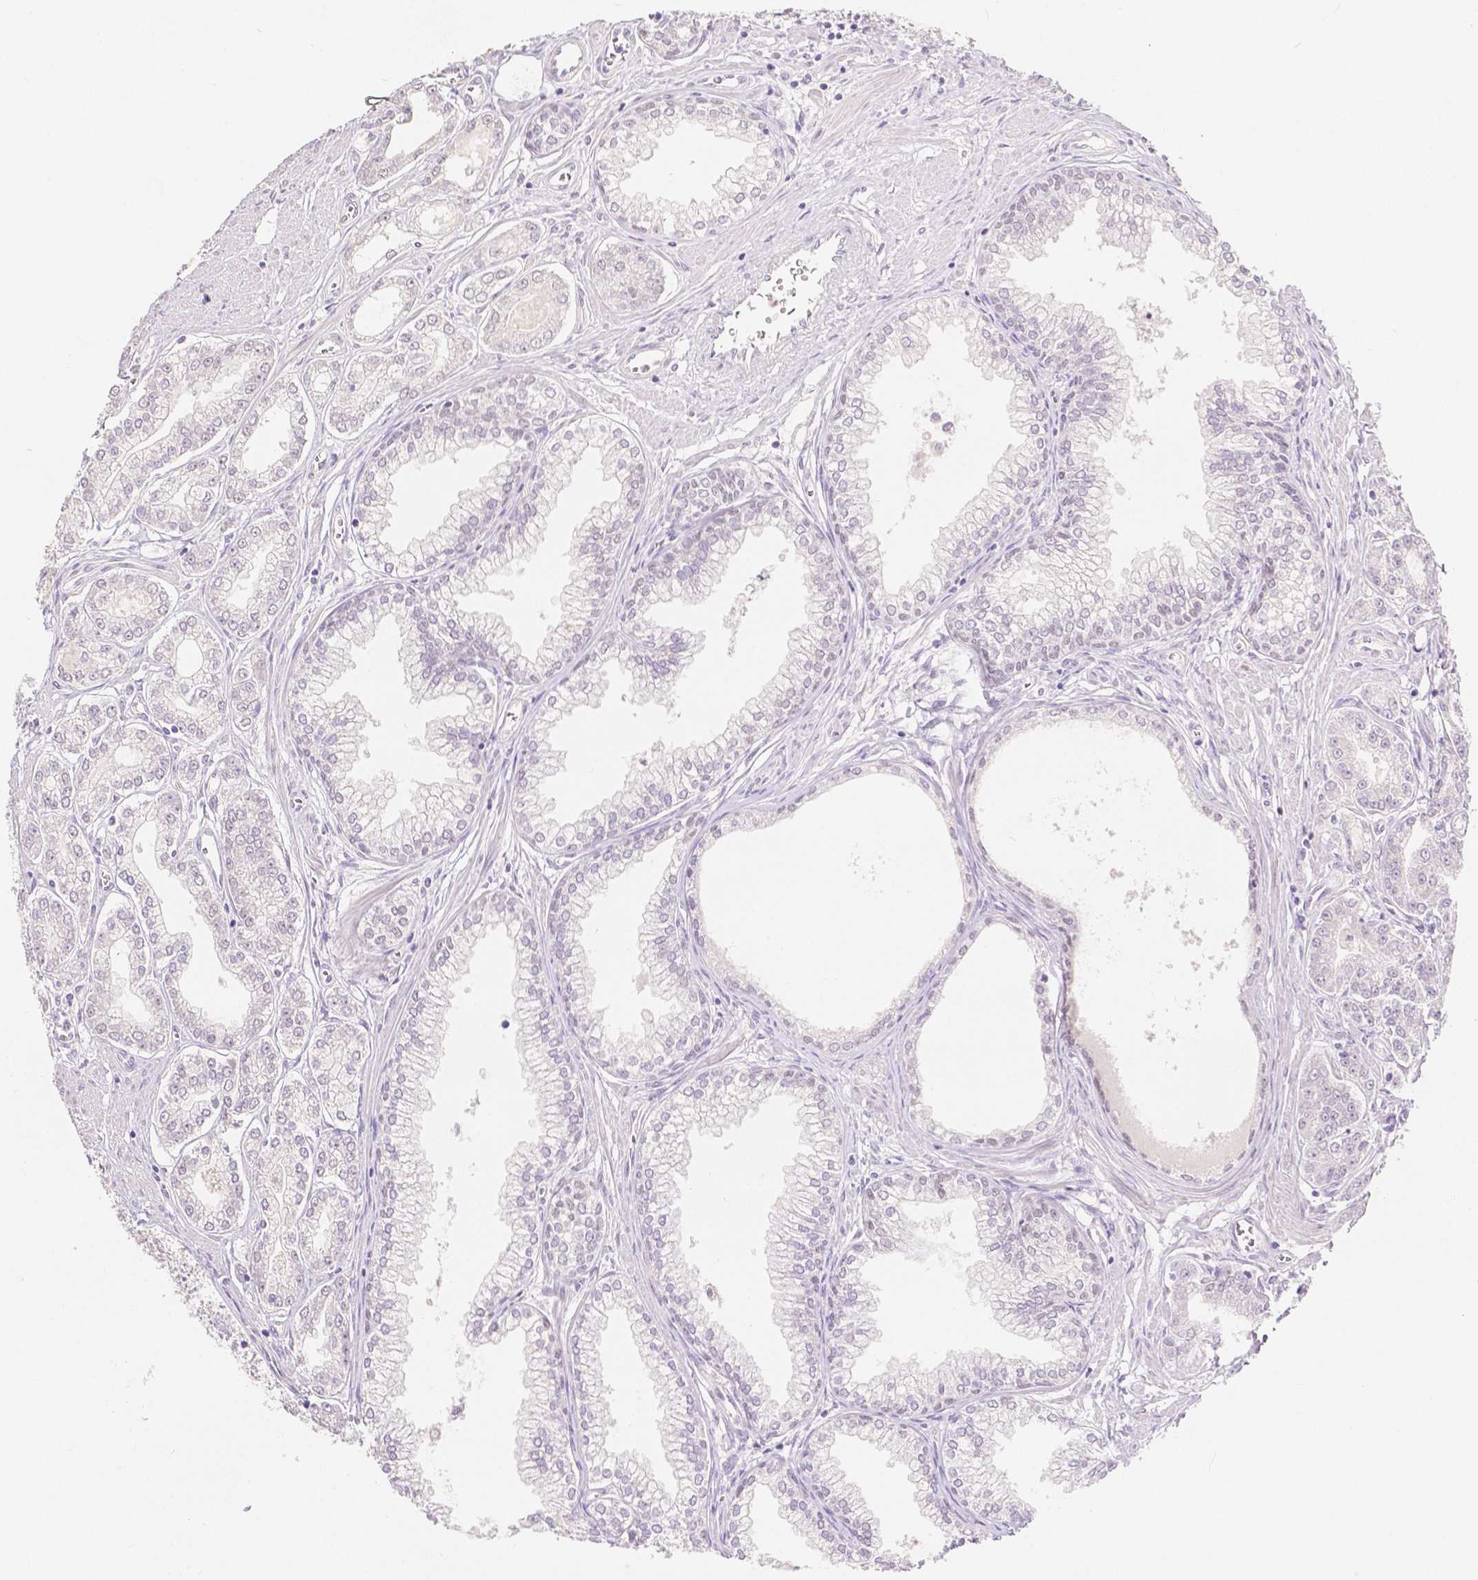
{"staining": {"intensity": "negative", "quantity": "none", "location": "none"}, "tissue": "prostate cancer", "cell_type": "Tumor cells", "image_type": "cancer", "snomed": [{"axis": "morphology", "description": "Adenocarcinoma, NOS"}, {"axis": "topography", "description": "Prostate"}], "caption": "Tumor cells are negative for protein expression in human adenocarcinoma (prostate).", "gene": "HNF1B", "patient": {"sex": "male", "age": 71}}